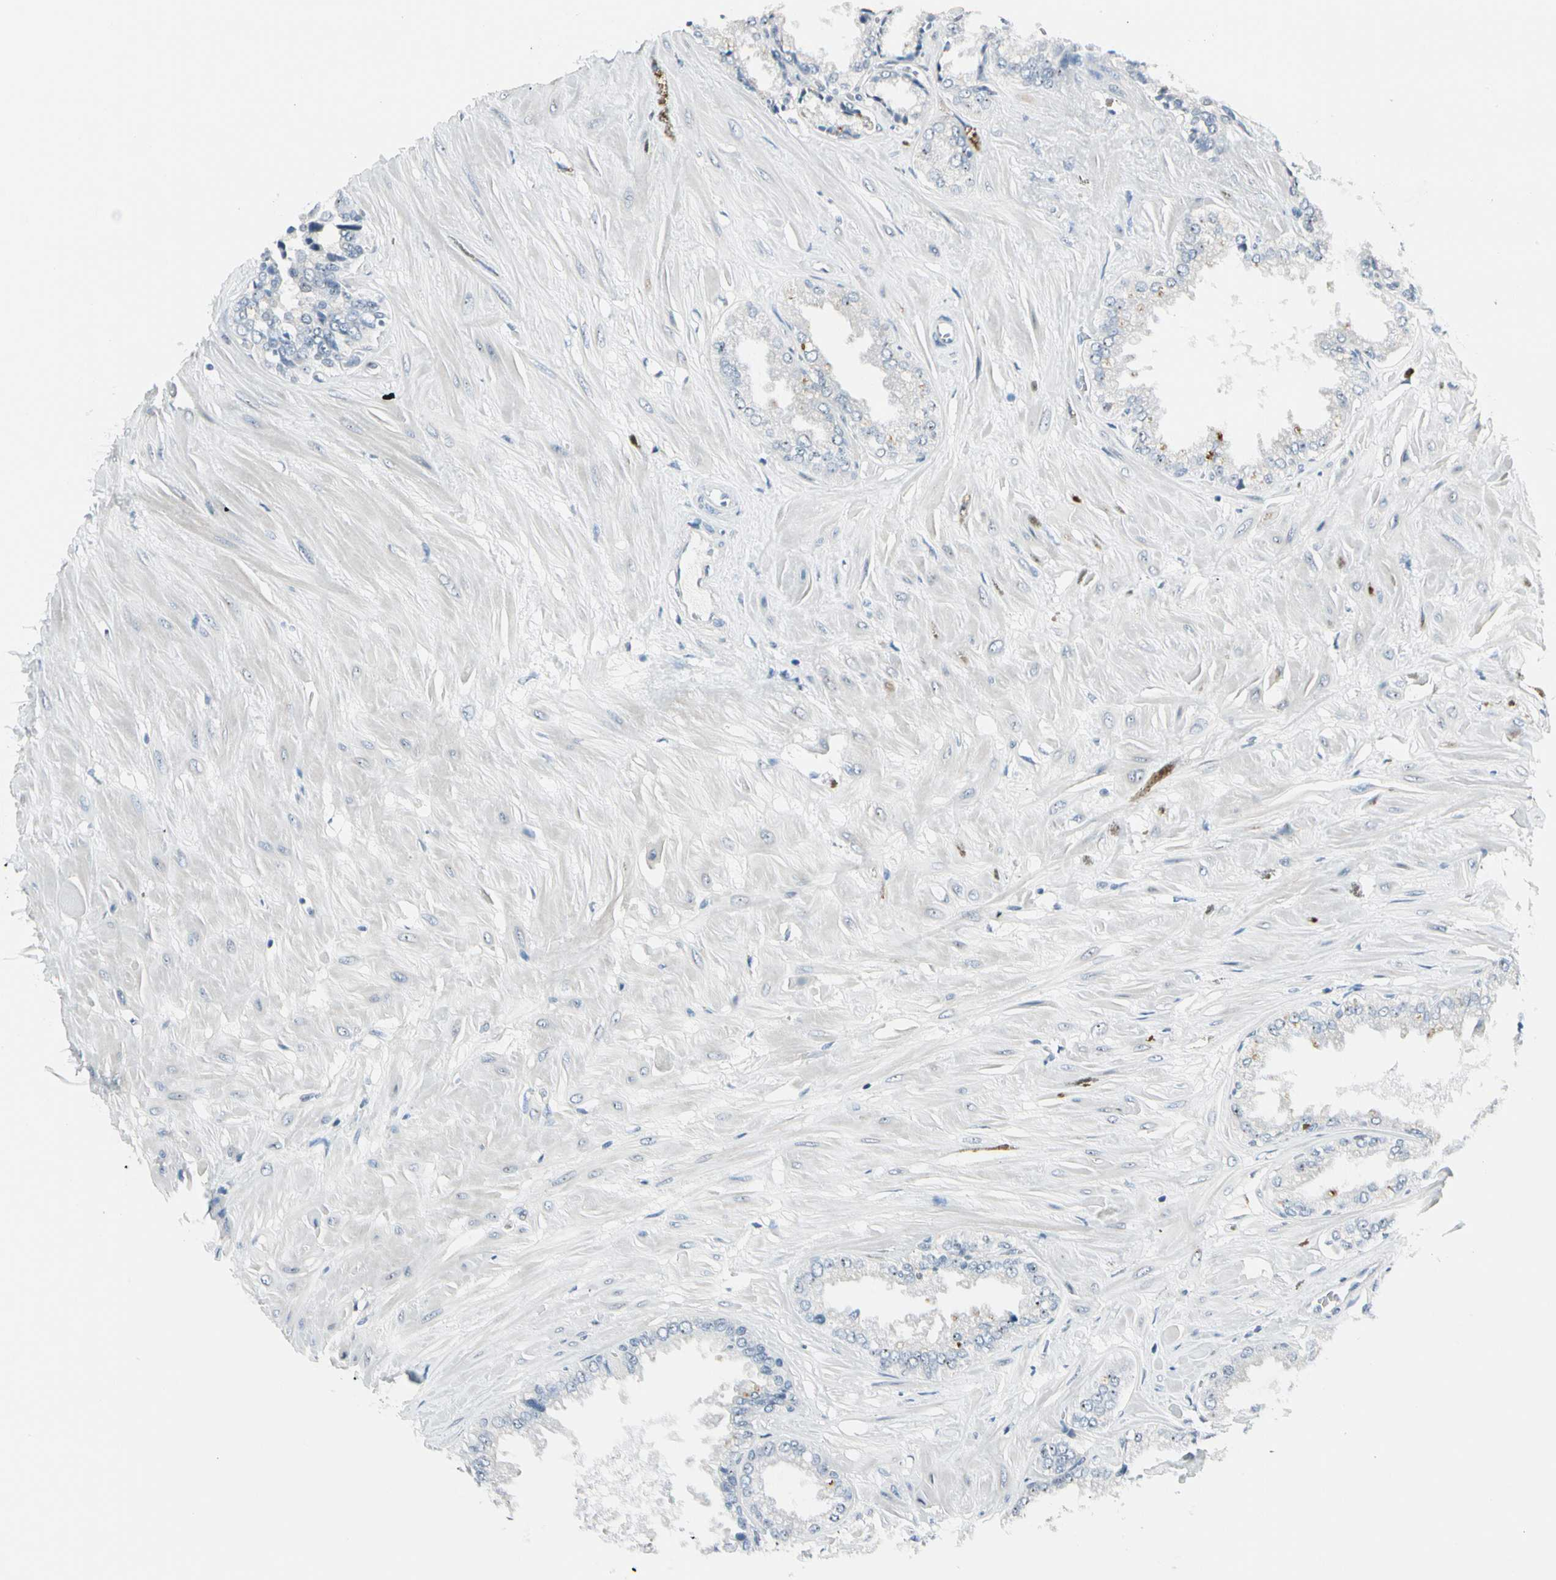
{"staining": {"intensity": "weak", "quantity": "<25%", "location": "nuclear"}, "tissue": "seminal vesicle", "cell_type": "Glandular cells", "image_type": "normal", "snomed": [{"axis": "morphology", "description": "Normal tissue, NOS"}, {"axis": "topography", "description": "Seminal veicle"}], "caption": "A micrograph of seminal vesicle stained for a protein demonstrates no brown staining in glandular cells.", "gene": "ZSCAN1", "patient": {"sex": "male", "age": 46}}